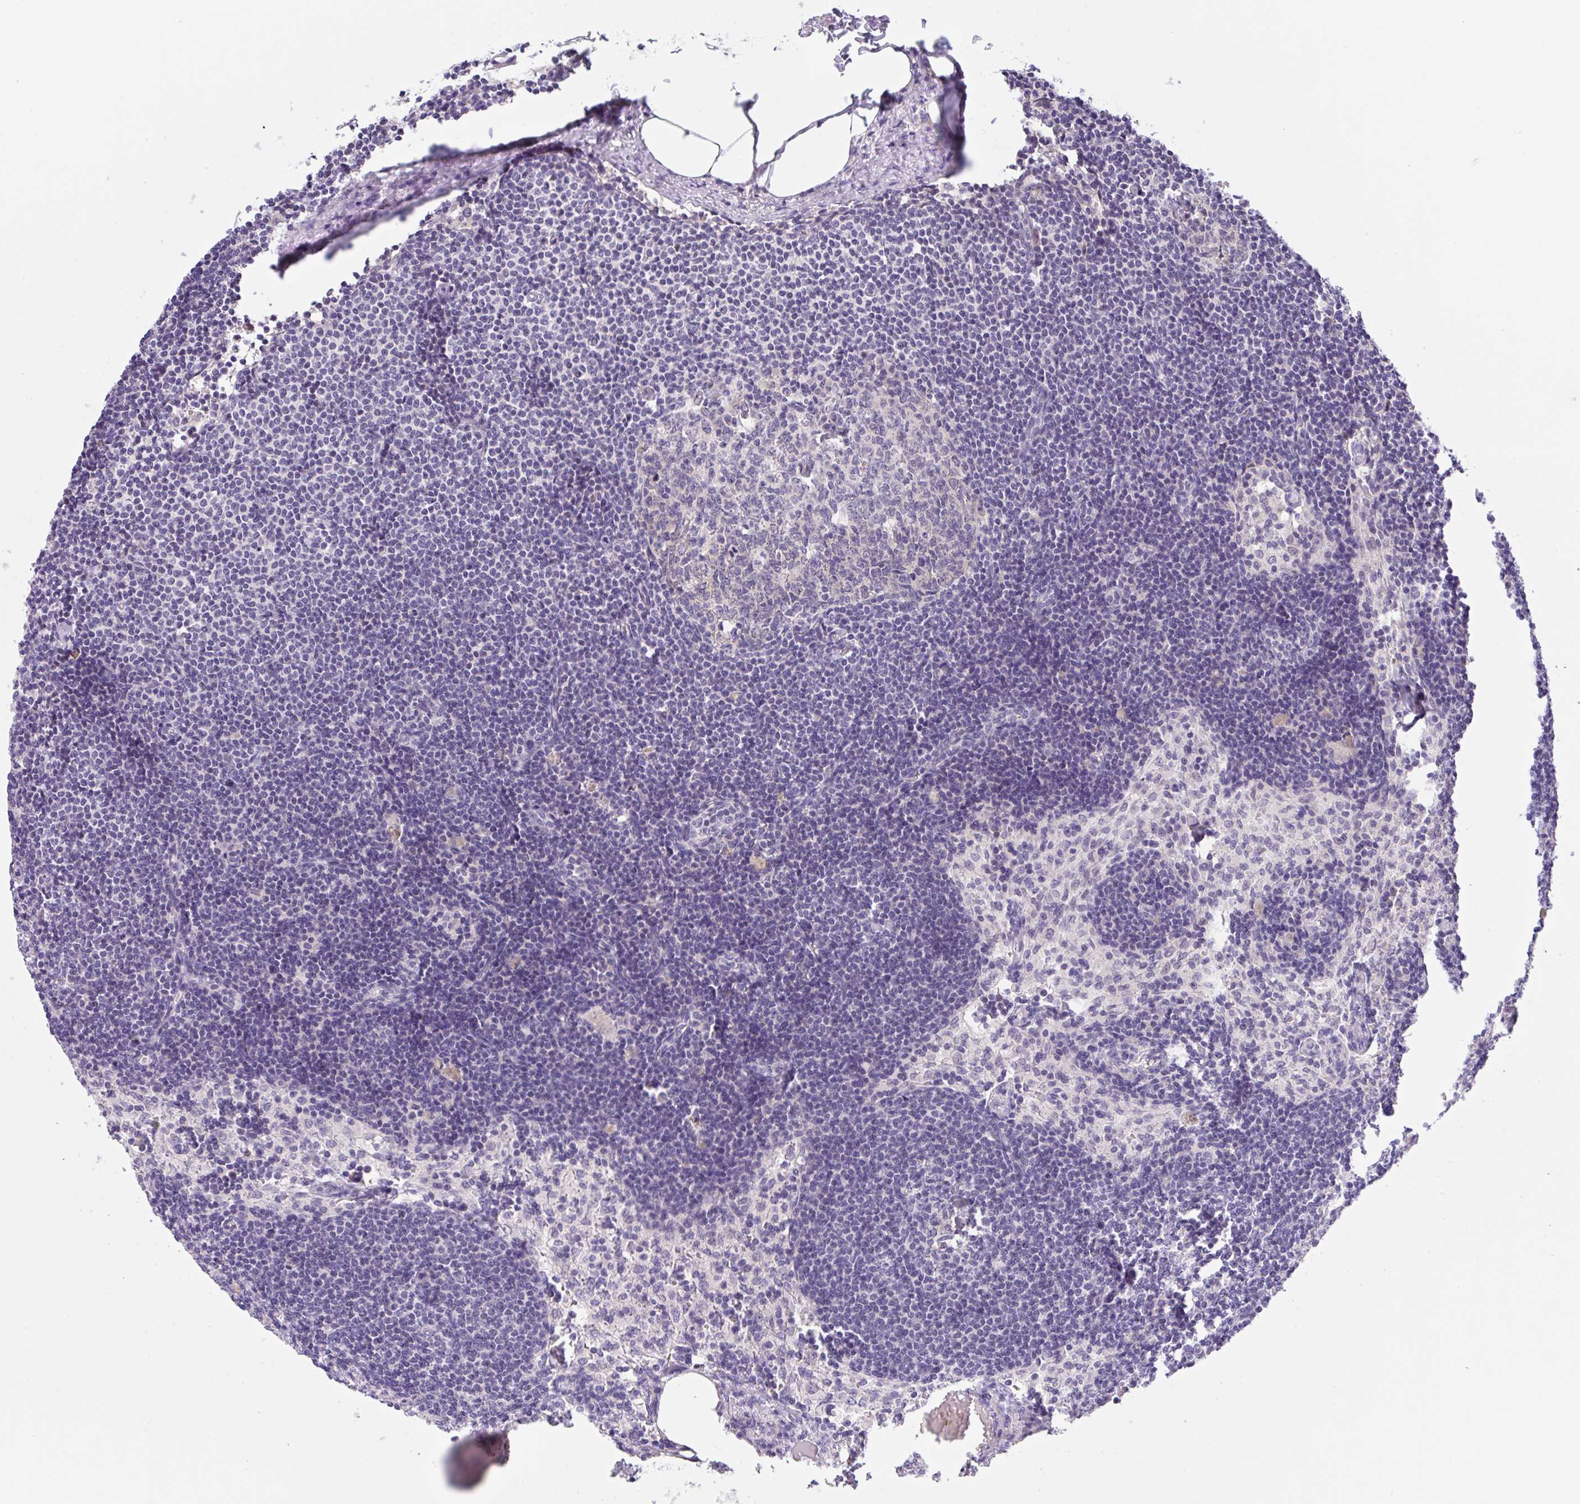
{"staining": {"intensity": "negative", "quantity": "none", "location": "none"}, "tissue": "lymph node", "cell_type": "Germinal center cells", "image_type": "normal", "snomed": [{"axis": "morphology", "description": "Normal tissue, NOS"}, {"axis": "topography", "description": "Lymph node"}], "caption": "This is an immunohistochemistry (IHC) histopathology image of benign lymph node. There is no staining in germinal center cells.", "gene": "TBPL2", "patient": {"sex": "male", "age": 49}}